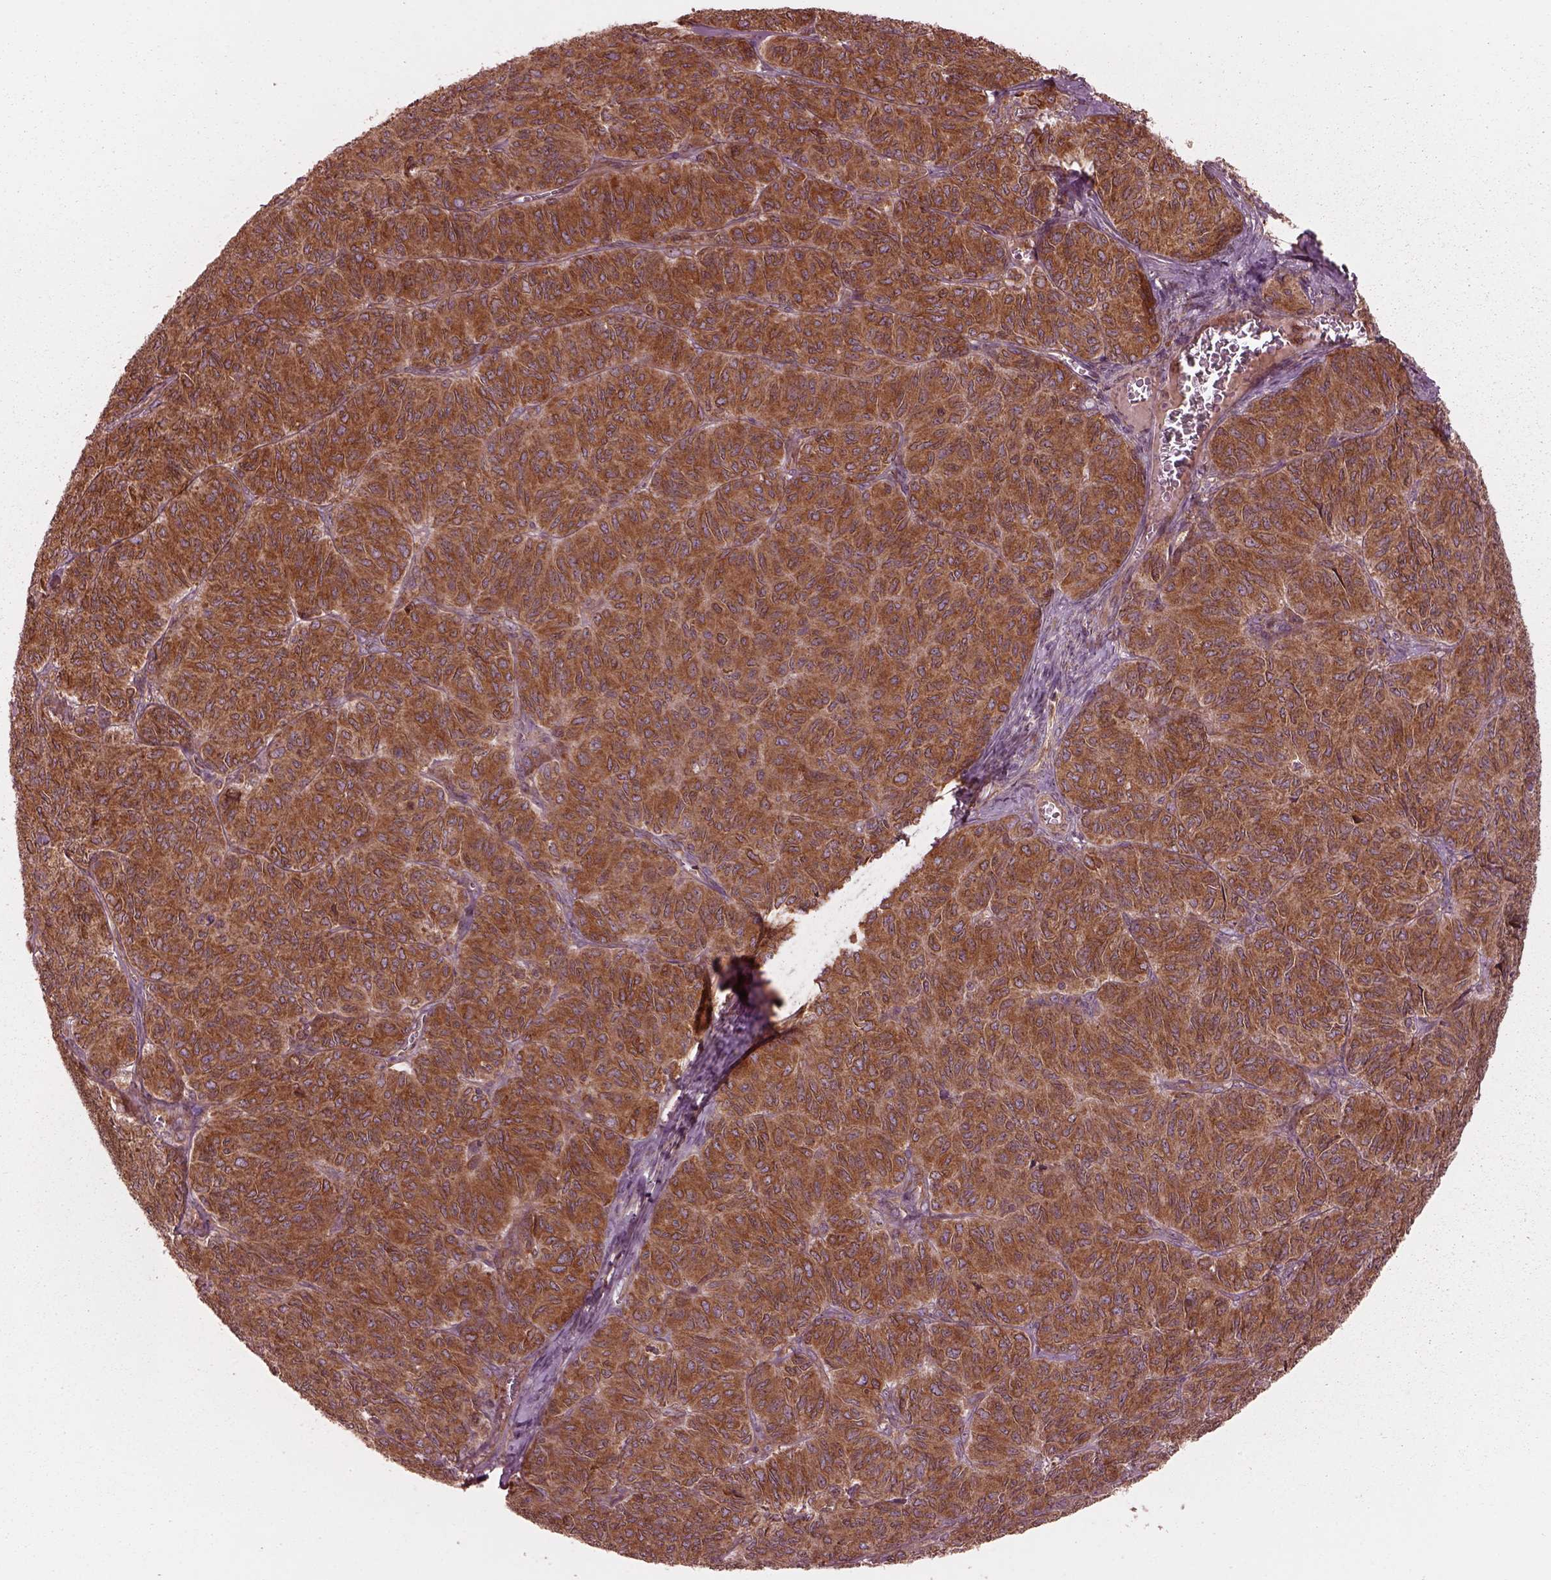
{"staining": {"intensity": "strong", "quantity": ">75%", "location": "cytoplasmic/membranous"}, "tissue": "ovarian cancer", "cell_type": "Tumor cells", "image_type": "cancer", "snomed": [{"axis": "morphology", "description": "Carcinoma, endometroid"}, {"axis": "topography", "description": "Ovary"}], "caption": "Ovarian endometroid carcinoma stained for a protein (brown) shows strong cytoplasmic/membranous positive expression in about >75% of tumor cells.", "gene": "PIK3R2", "patient": {"sex": "female", "age": 80}}